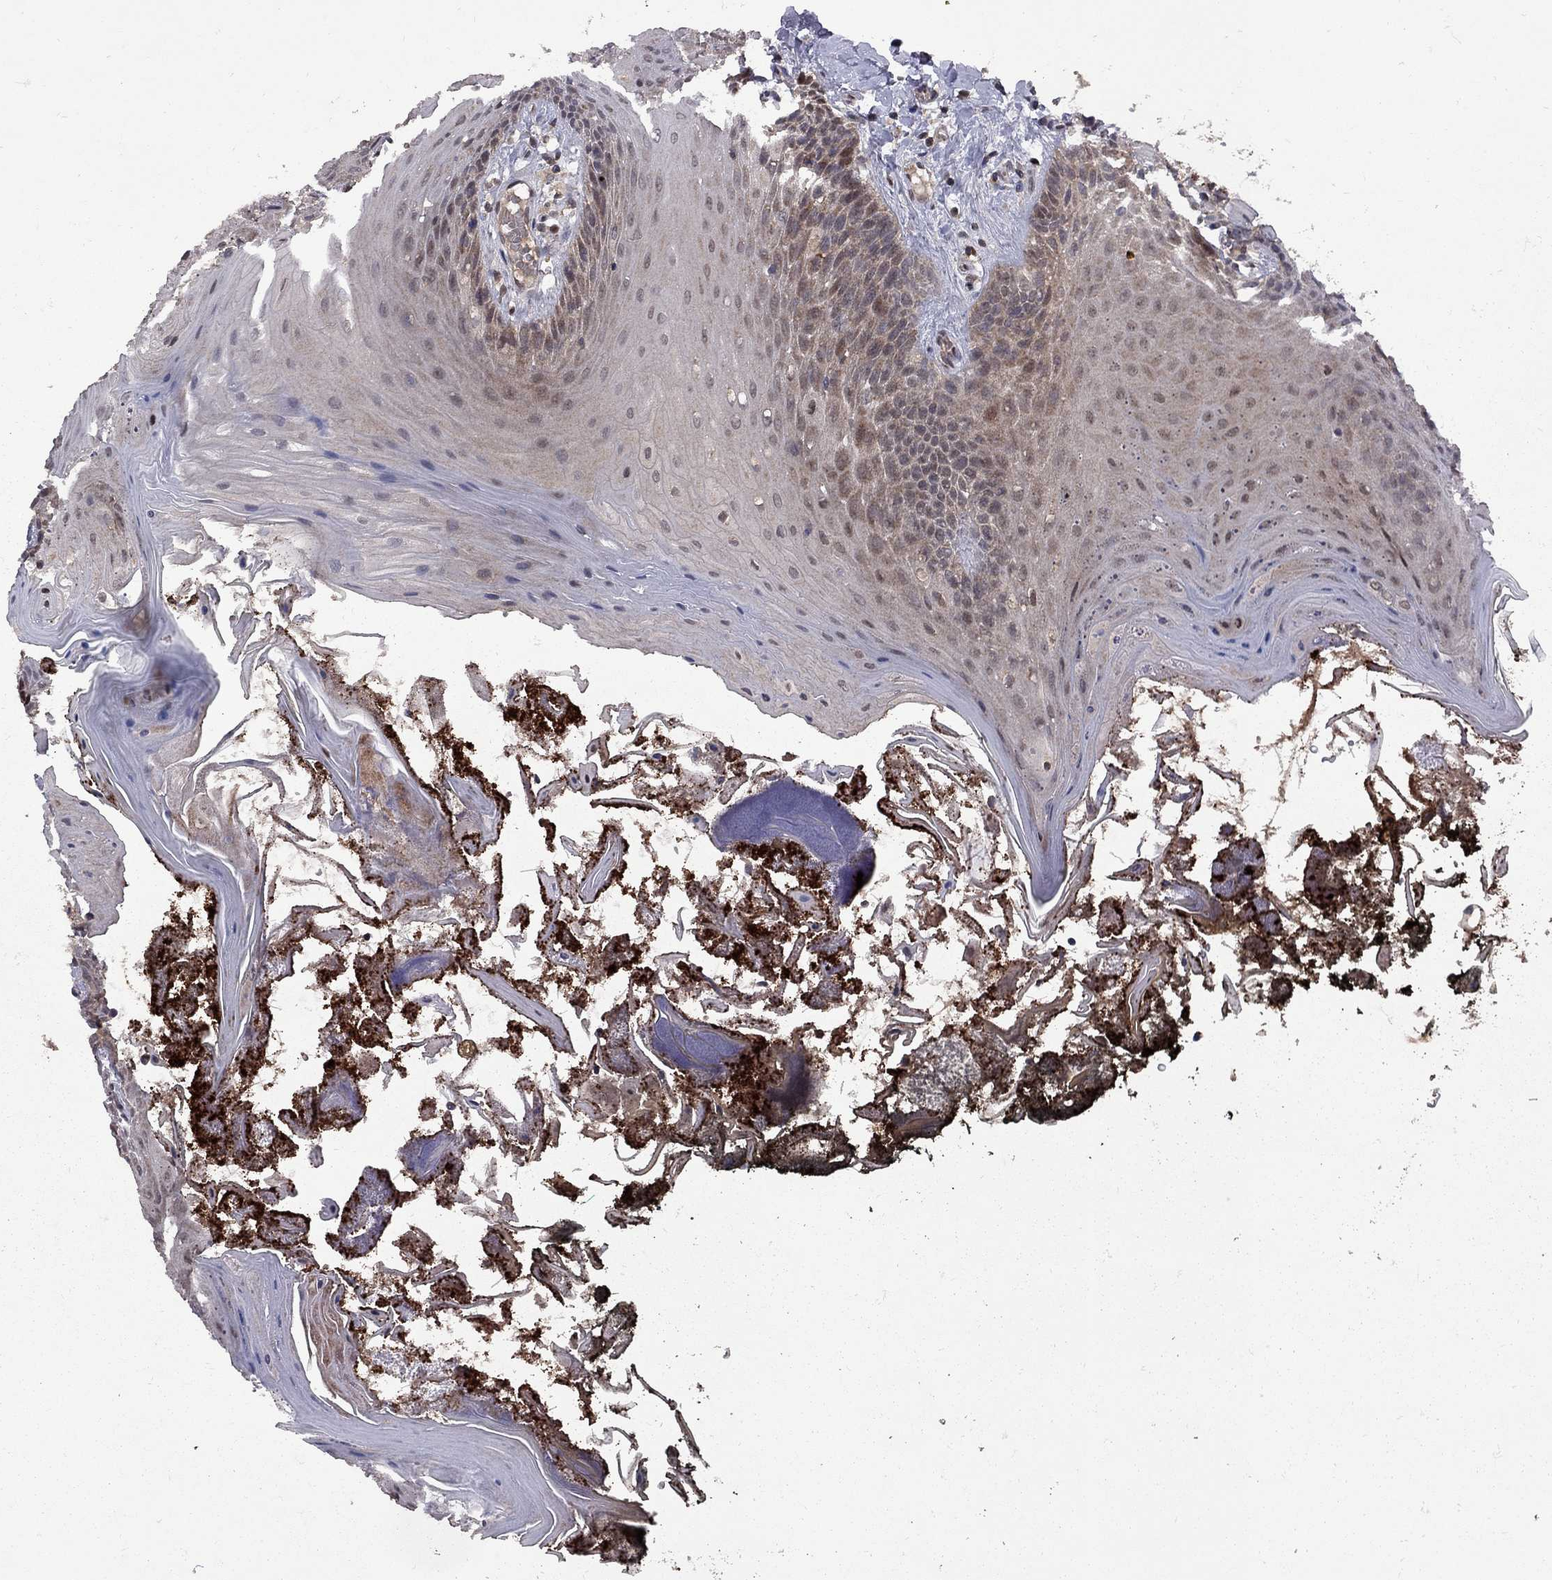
{"staining": {"intensity": "weak", "quantity": "25%-75%", "location": "cytoplasmic/membranous"}, "tissue": "oral mucosa", "cell_type": "Squamous epithelial cells", "image_type": "normal", "snomed": [{"axis": "morphology", "description": "Normal tissue, NOS"}, {"axis": "topography", "description": "Oral tissue"}], "caption": "DAB (3,3'-diaminobenzidine) immunohistochemical staining of unremarkable human oral mucosa demonstrates weak cytoplasmic/membranous protein expression in about 25%-75% of squamous epithelial cells.", "gene": "IPP", "patient": {"sex": "male", "age": 9}}